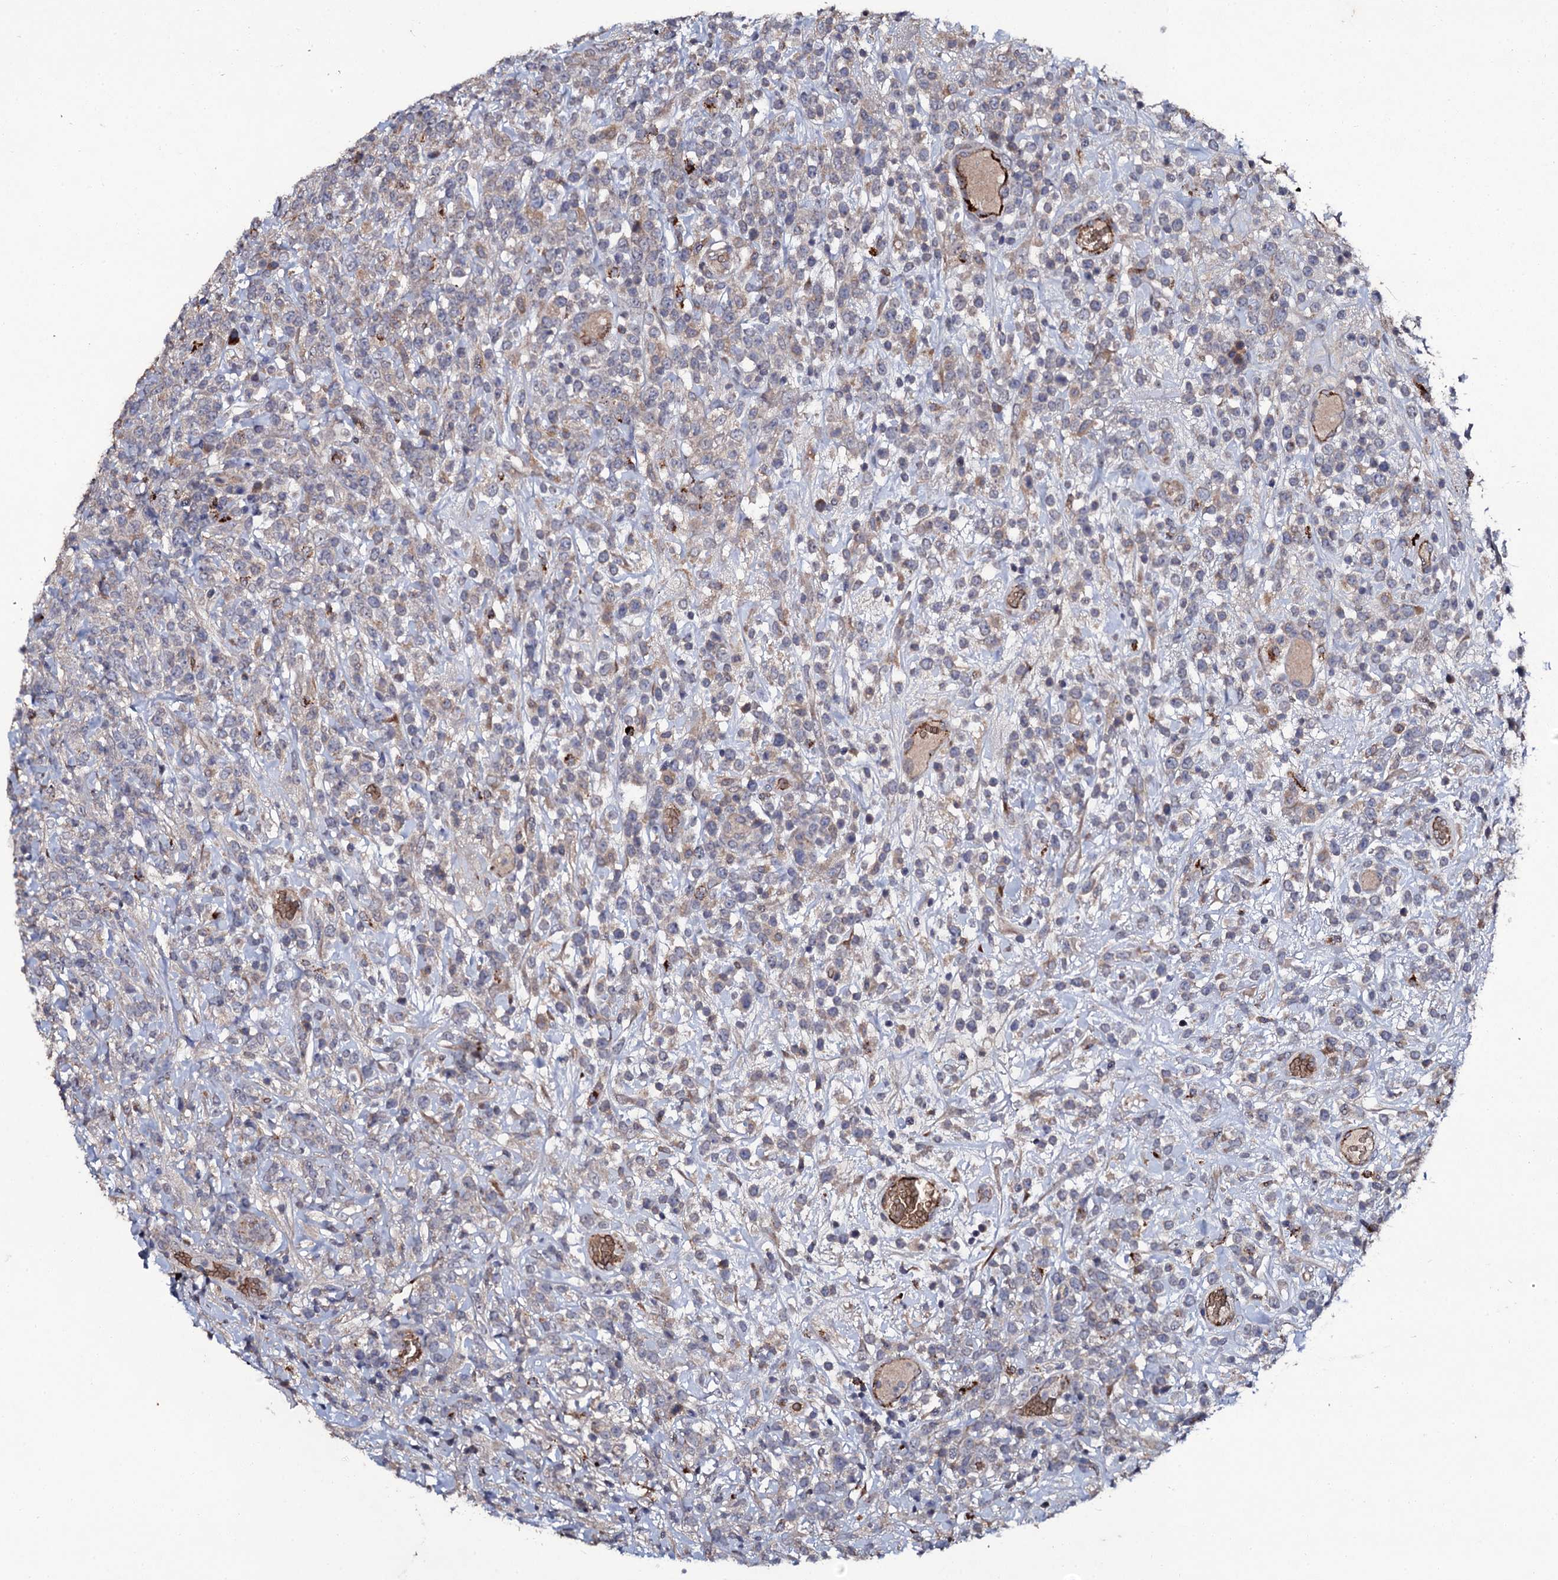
{"staining": {"intensity": "negative", "quantity": "none", "location": "none"}, "tissue": "lymphoma", "cell_type": "Tumor cells", "image_type": "cancer", "snomed": [{"axis": "morphology", "description": "Malignant lymphoma, non-Hodgkin's type, High grade"}, {"axis": "topography", "description": "Colon"}], "caption": "This micrograph is of malignant lymphoma, non-Hodgkin's type (high-grade) stained with immunohistochemistry to label a protein in brown with the nuclei are counter-stained blue. There is no staining in tumor cells.", "gene": "LRRC28", "patient": {"sex": "female", "age": 53}}